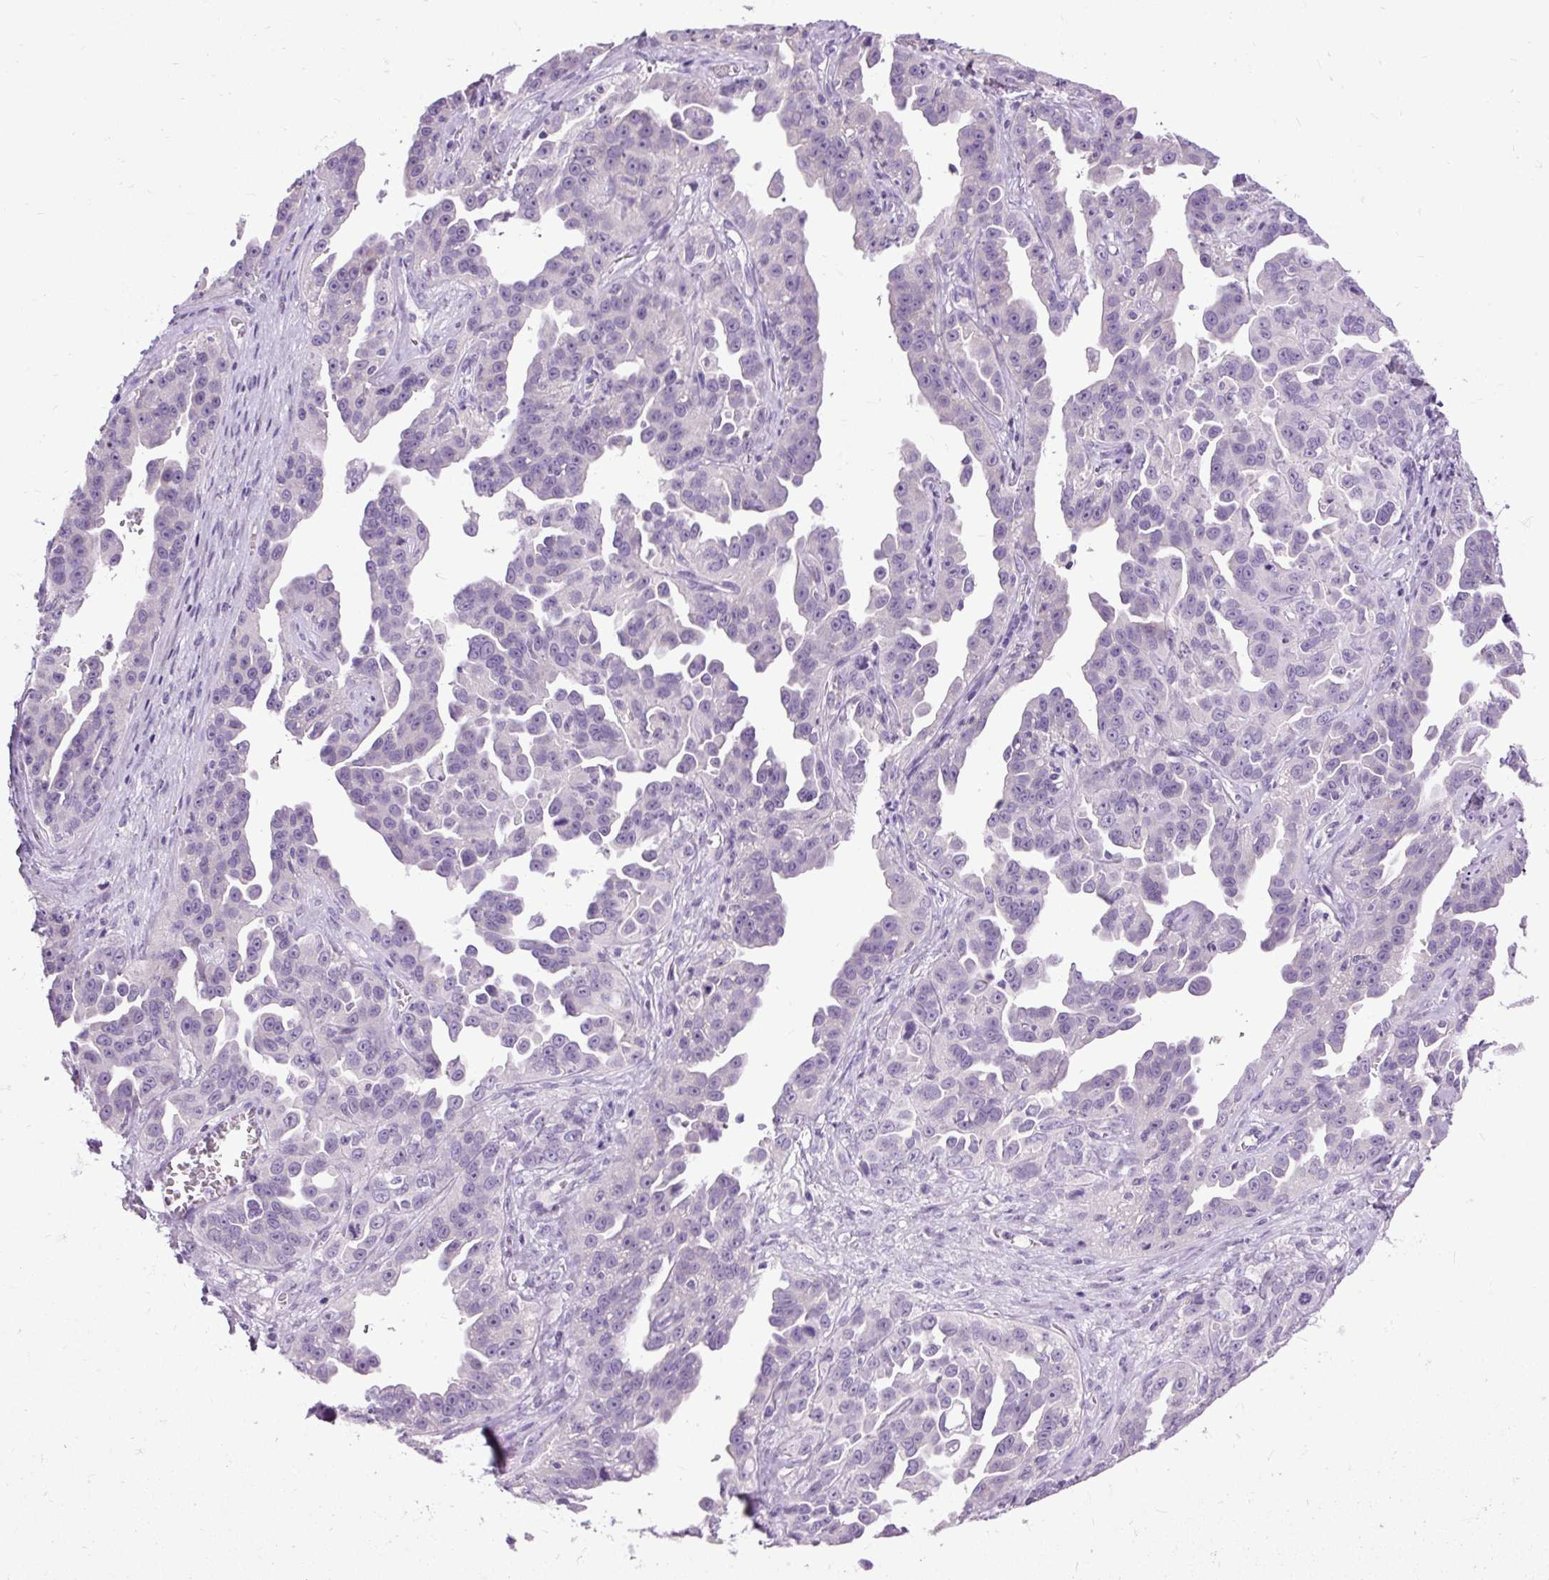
{"staining": {"intensity": "negative", "quantity": "none", "location": "none"}, "tissue": "ovarian cancer", "cell_type": "Tumor cells", "image_type": "cancer", "snomed": [{"axis": "morphology", "description": "Cystadenocarcinoma, serous, NOS"}, {"axis": "topography", "description": "Ovary"}], "caption": "IHC of ovarian cancer (serous cystadenocarcinoma) exhibits no staining in tumor cells.", "gene": "FABP7", "patient": {"sex": "female", "age": 75}}